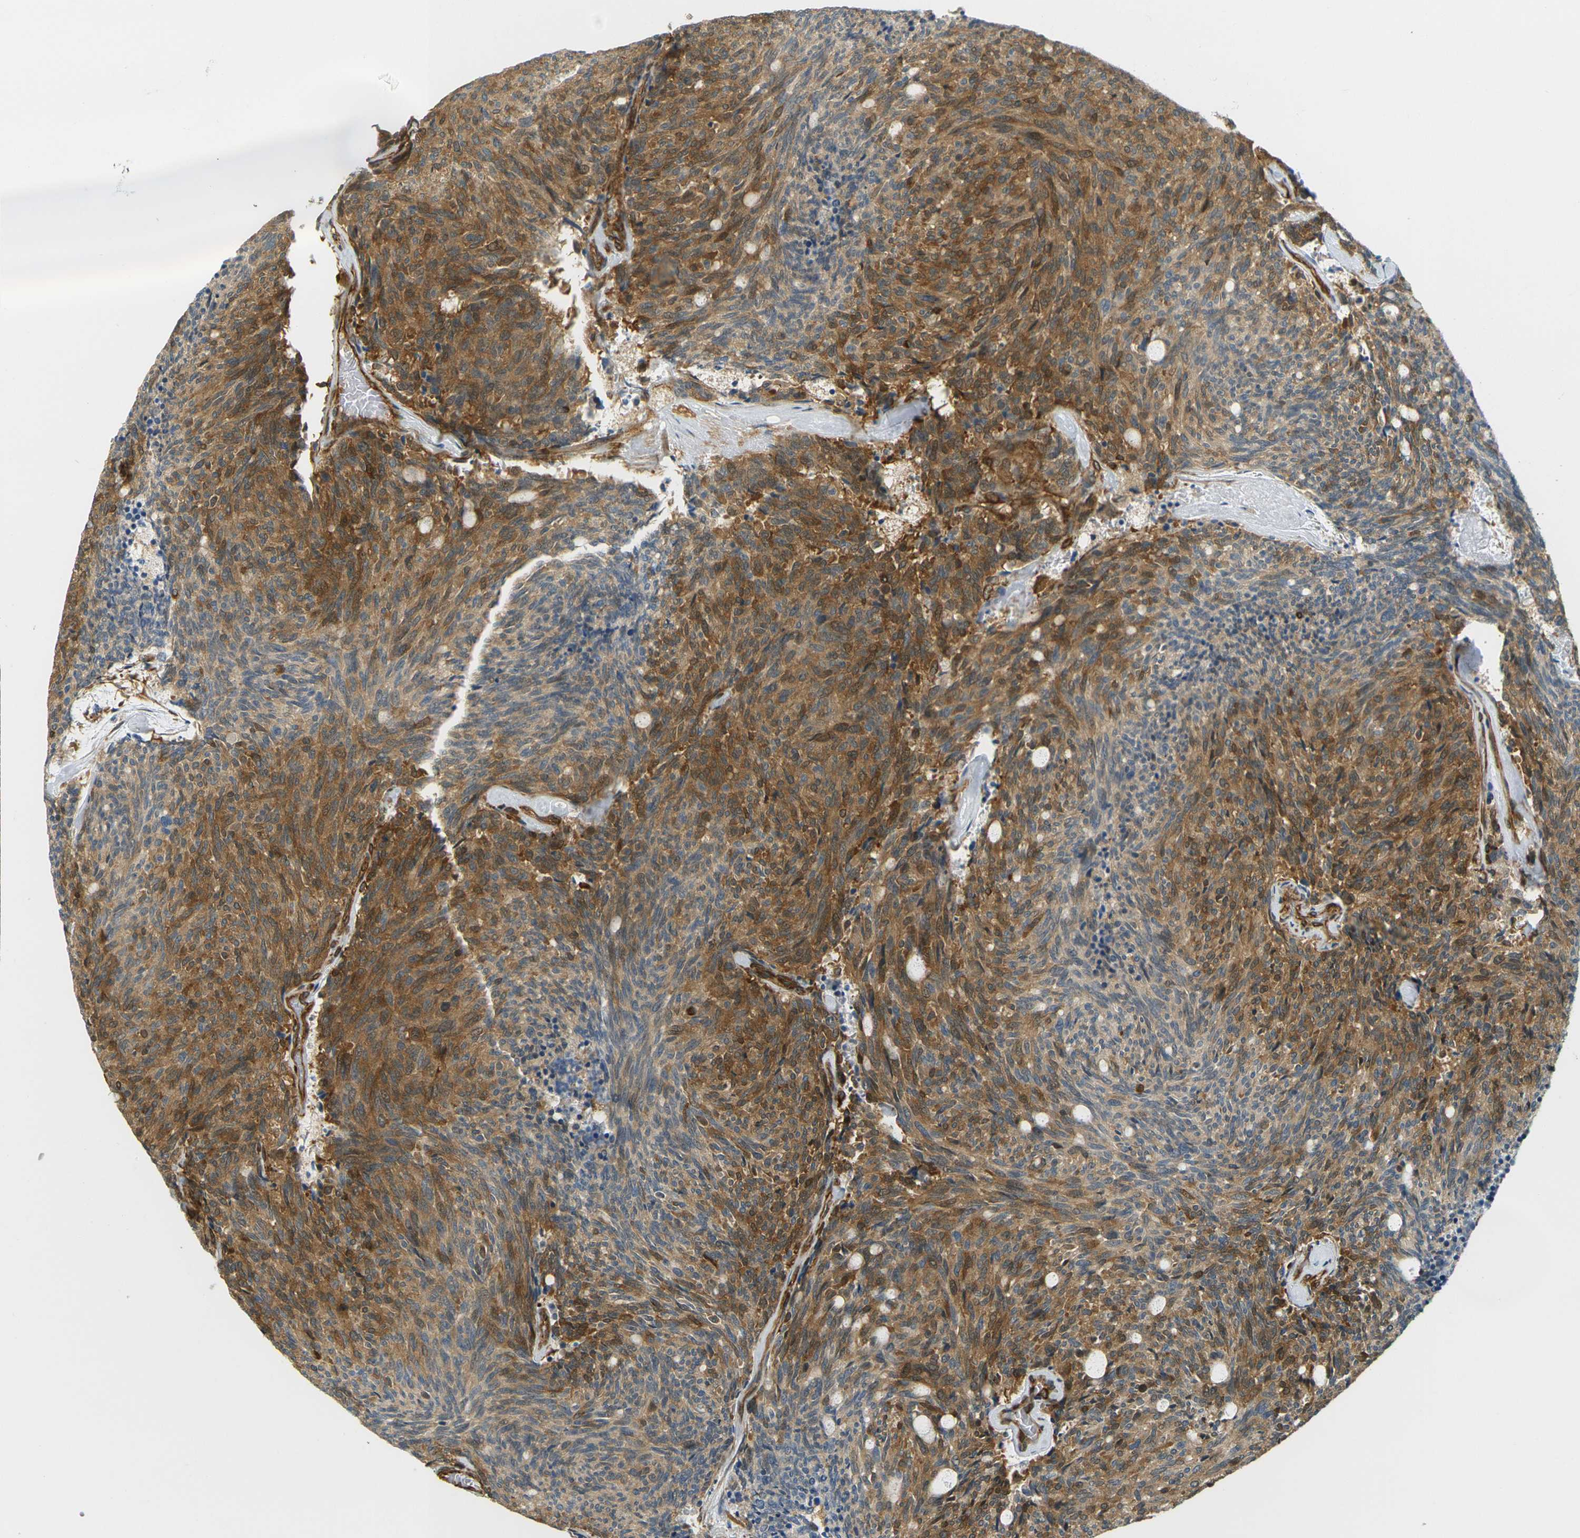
{"staining": {"intensity": "moderate", "quantity": ">75%", "location": "cytoplasmic/membranous"}, "tissue": "carcinoid", "cell_type": "Tumor cells", "image_type": "cancer", "snomed": [{"axis": "morphology", "description": "Carcinoid, malignant, NOS"}, {"axis": "topography", "description": "Pancreas"}], "caption": "A high-resolution image shows immunohistochemistry (IHC) staining of malignant carcinoid, which exhibits moderate cytoplasmic/membranous expression in approximately >75% of tumor cells.", "gene": "CYTH3", "patient": {"sex": "female", "age": 54}}